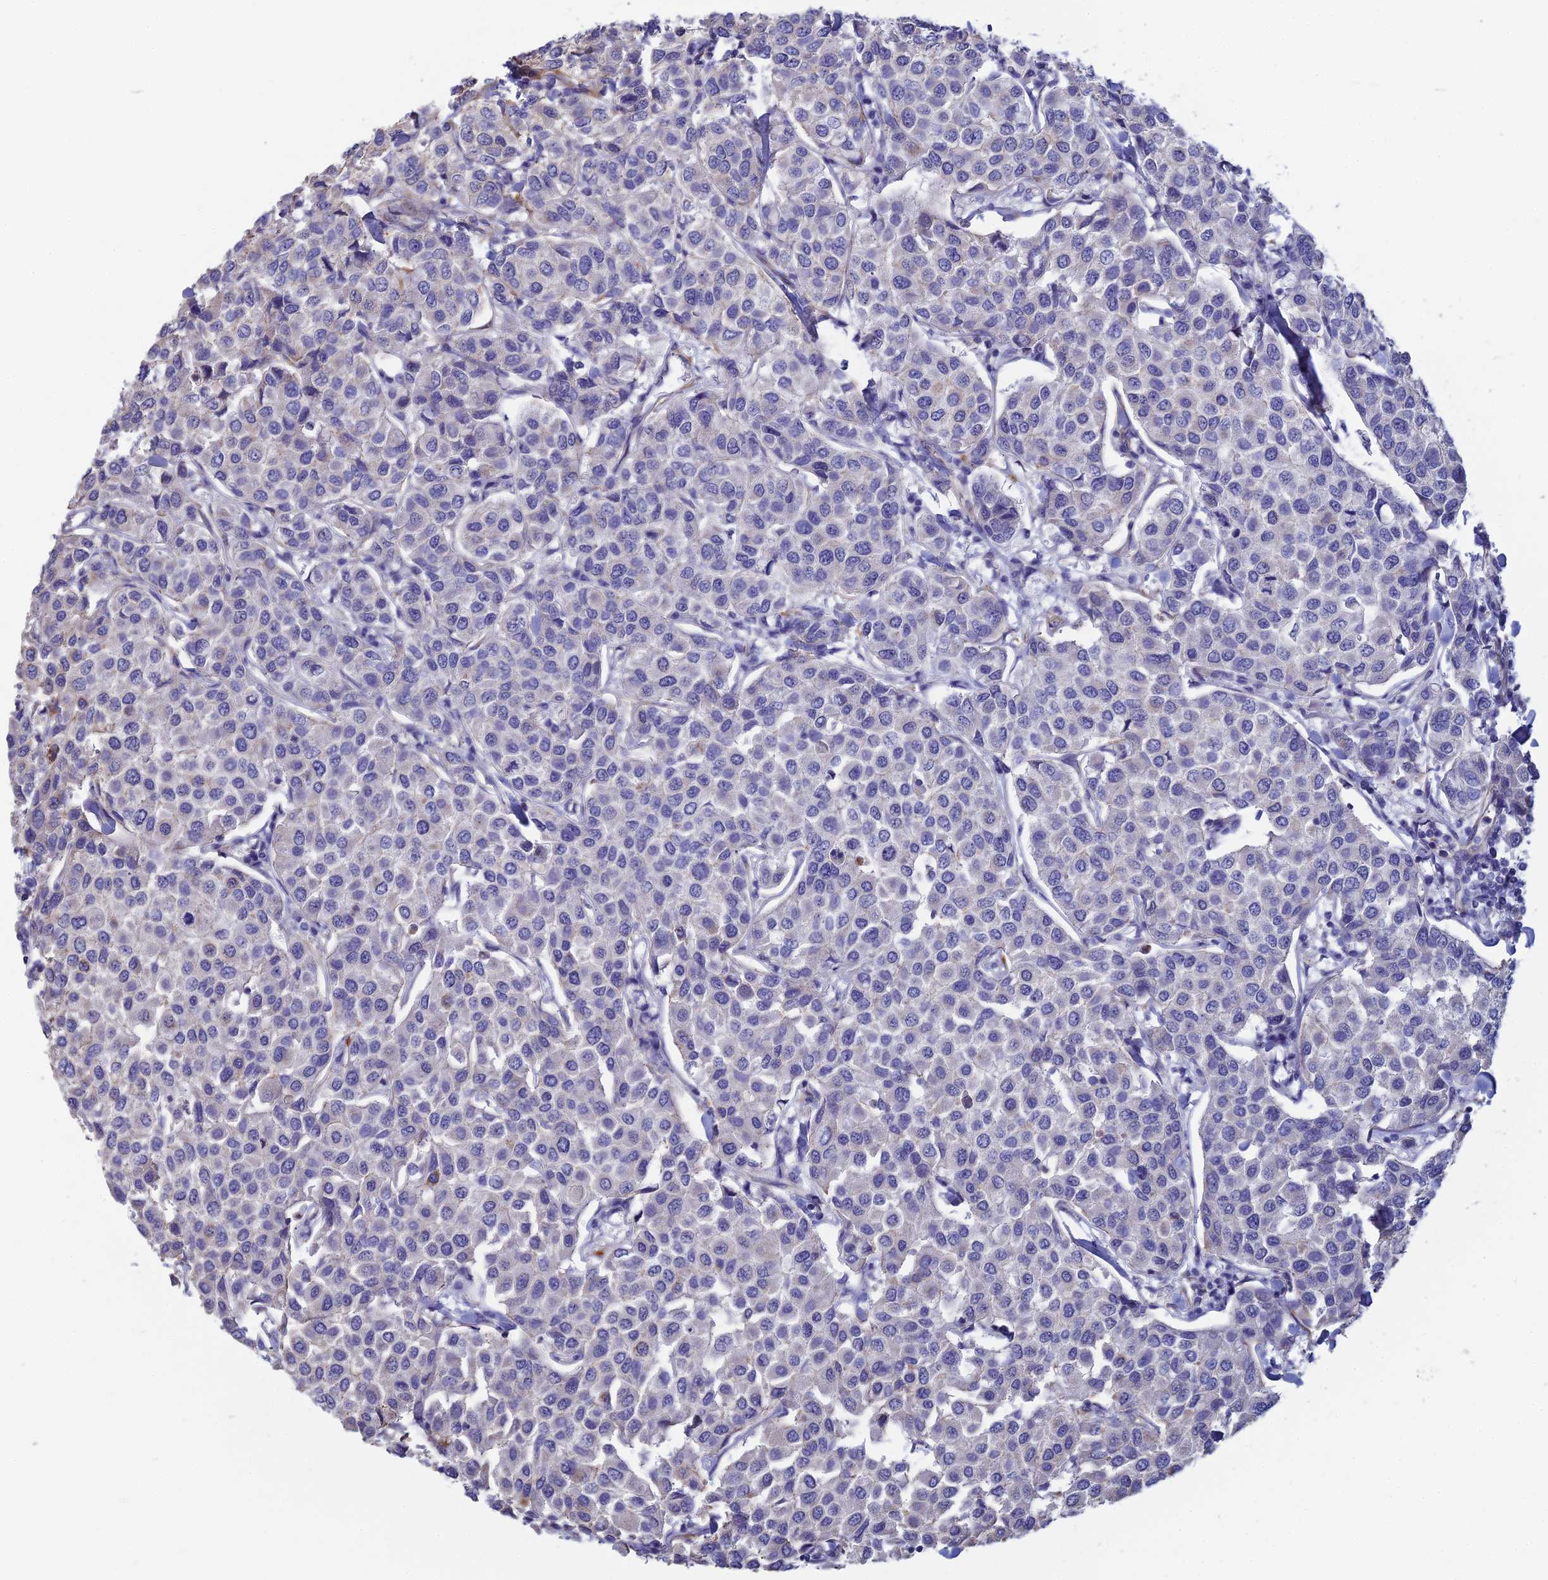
{"staining": {"intensity": "negative", "quantity": "none", "location": "none"}, "tissue": "breast cancer", "cell_type": "Tumor cells", "image_type": "cancer", "snomed": [{"axis": "morphology", "description": "Duct carcinoma"}, {"axis": "topography", "description": "Breast"}], "caption": "Immunohistochemistry (IHC) histopathology image of neoplastic tissue: human breast cancer (invasive ductal carcinoma) stained with DAB (3,3'-diaminobenzidine) displays no significant protein staining in tumor cells. (DAB immunohistochemistry (IHC), high magnification).", "gene": "PCDHA5", "patient": {"sex": "female", "age": 55}}